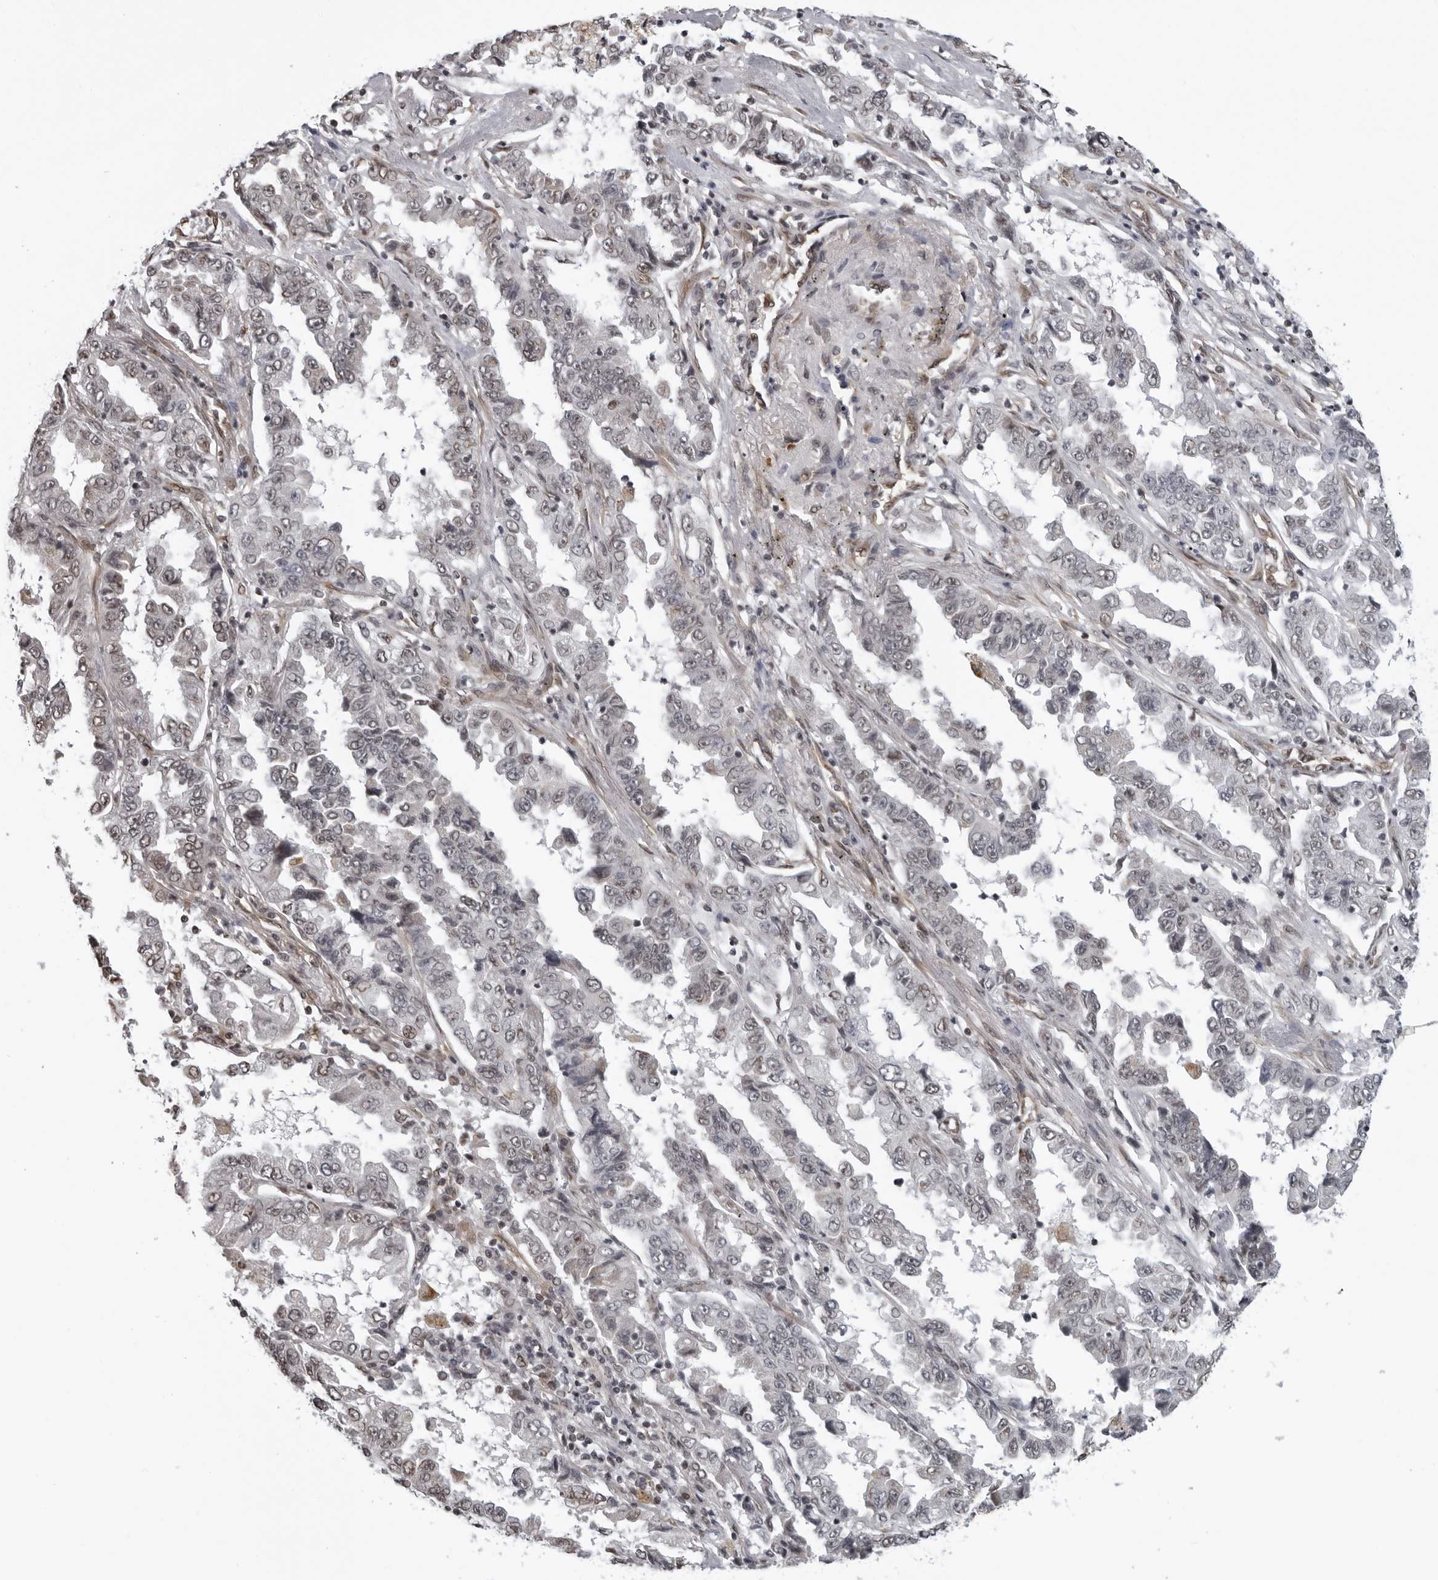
{"staining": {"intensity": "weak", "quantity": "25%-75%", "location": "nuclear"}, "tissue": "lung cancer", "cell_type": "Tumor cells", "image_type": "cancer", "snomed": [{"axis": "morphology", "description": "Adenocarcinoma, NOS"}, {"axis": "topography", "description": "Lung"}], "caption": "IHC (DAB (3,3'-diaminobenzidine)) staining of lung cancer demonstrates weak nuclear protein staining in approximately 25%-75% of tumor cells. IHC stains the protein in brown and the nuclei are stained blue.", "gene": "MAF", "patient": {"sex": "female", "age": 51}}